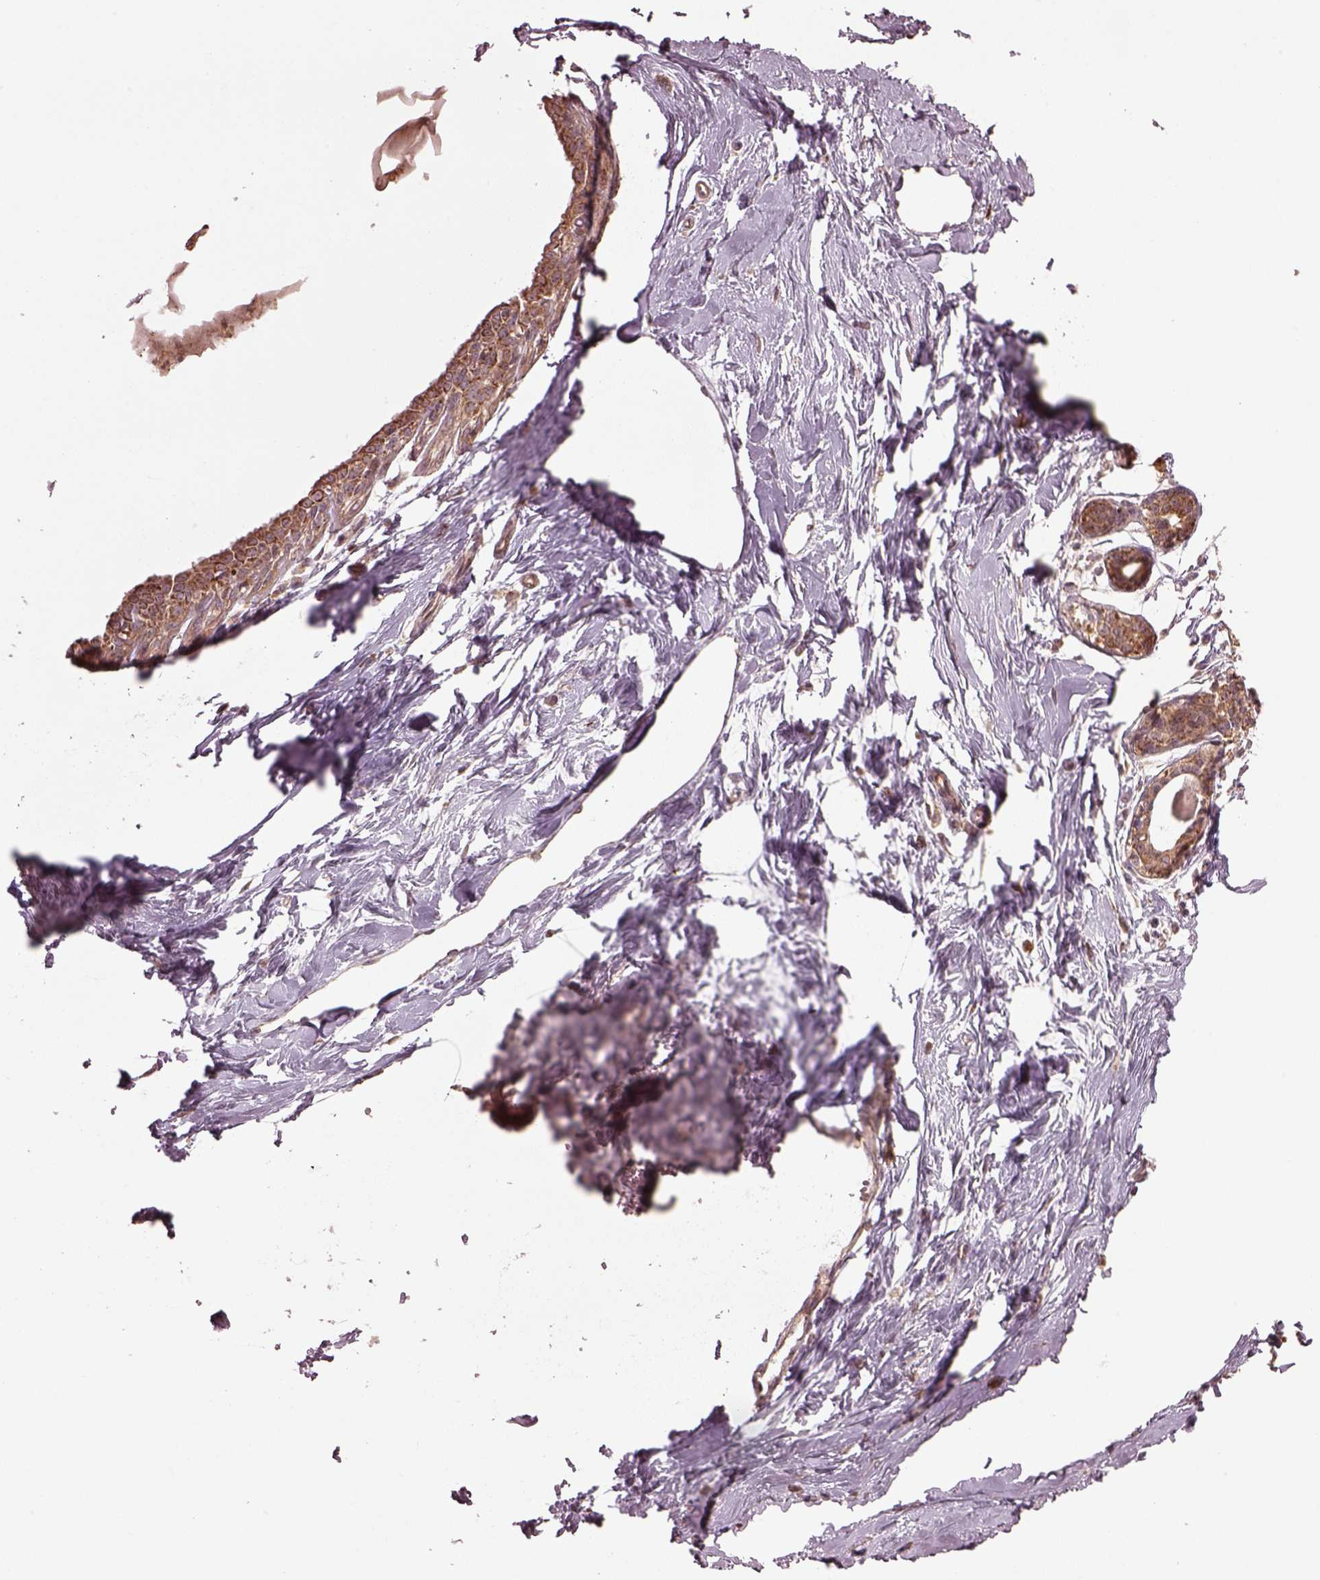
{"staining": {"intensity": "moderate", "quantity": "25%-75%", "location": "cytoplasmic/membranous"}, "tissue": "breast", "cell_type": "Adipocytes", "image_type": "normal", "snomed": [{"axis": "morphology", "description": "Normal tissue, NOS"}, {"axis": "topography", "description": "Breast"}], "caption": "Moderate cytoplasmic/membranous staining for a protein is identified in about 25%-75% of adipocytes of benign breast using IHC.", "gene": "SEL1L3", "patient": {"sex": "female", "age": 45}}